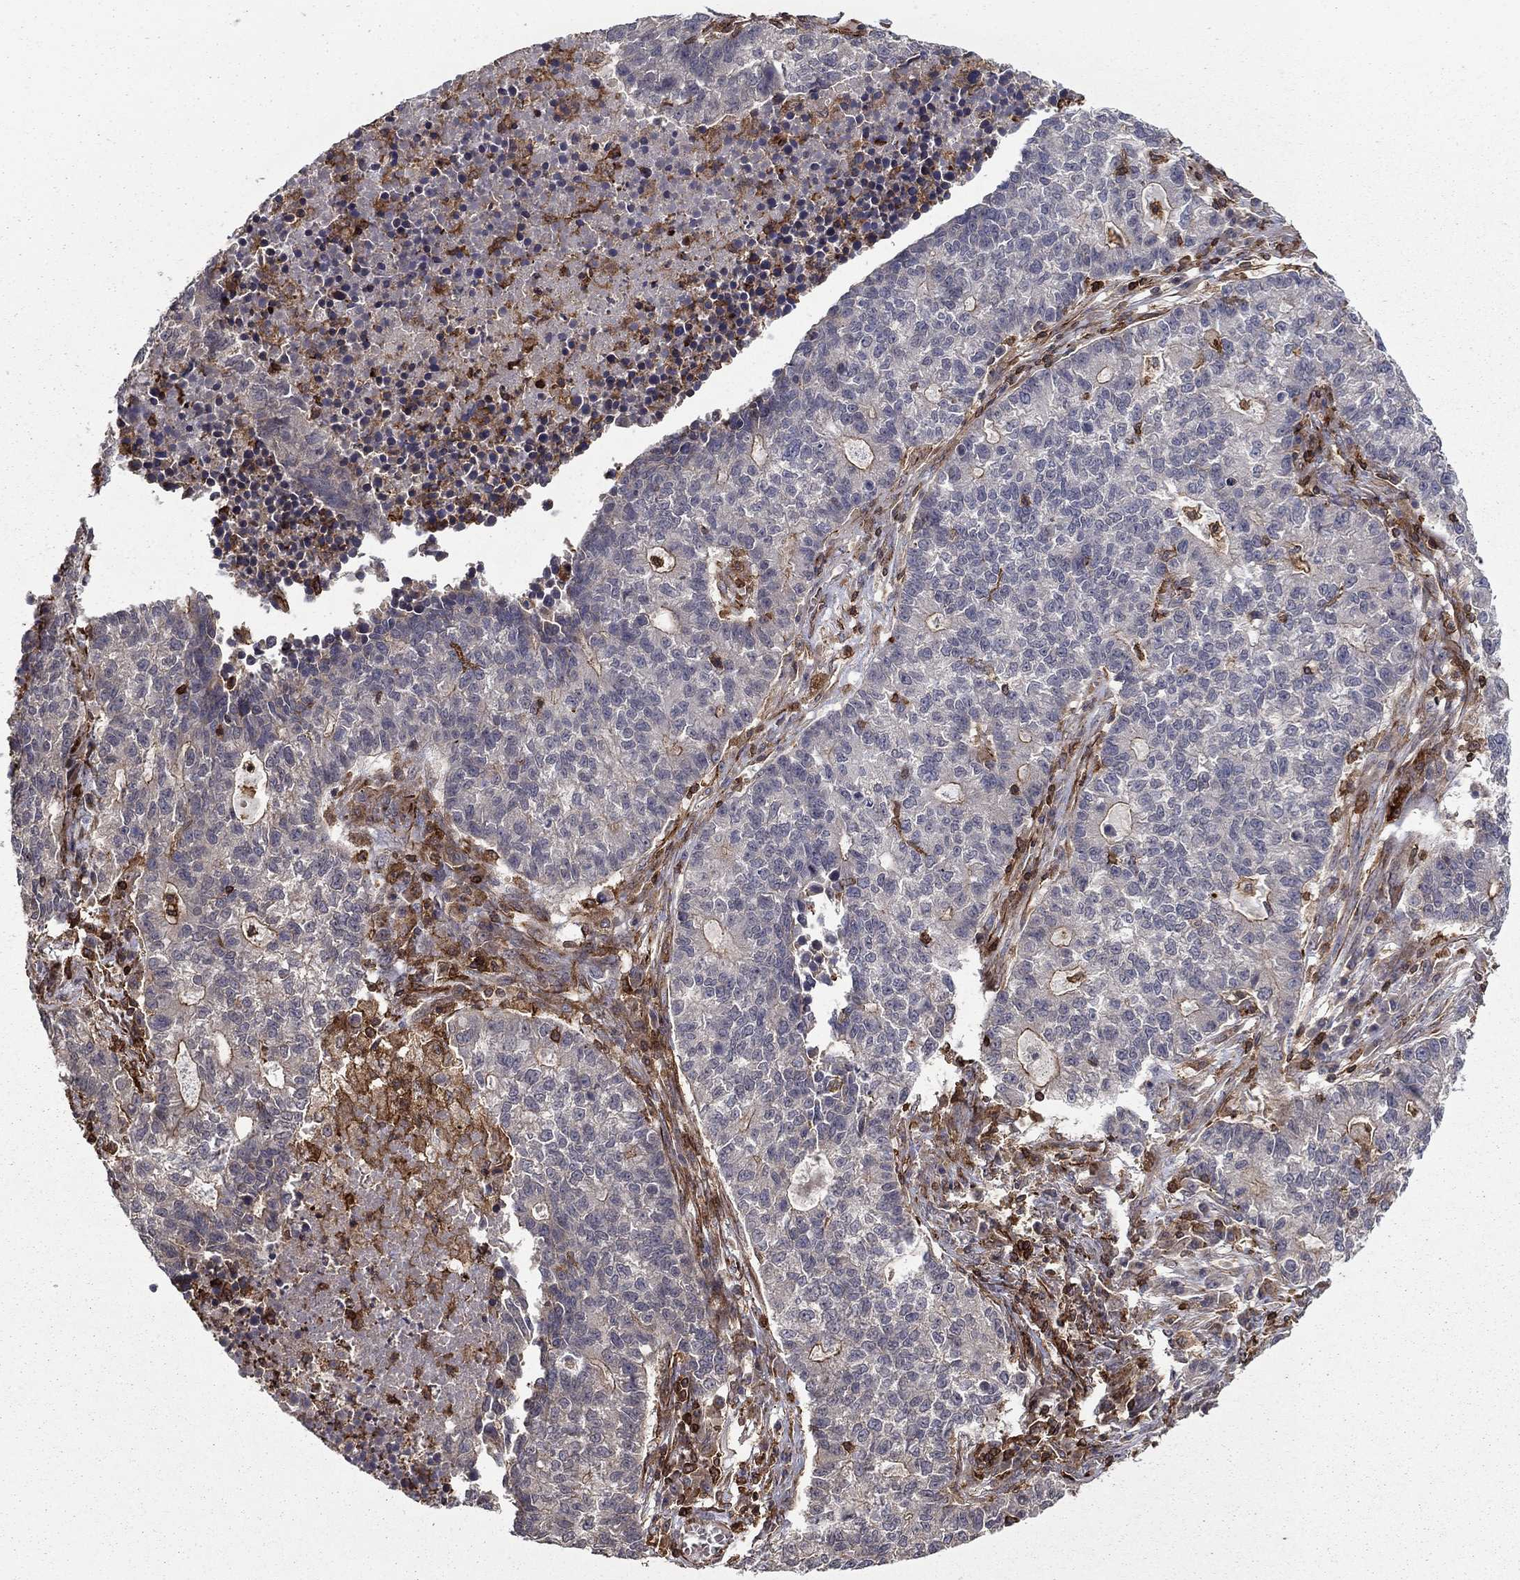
{"staining": {"intensity": "negative", "quantity": "none", "location": "none"}, "tissue": "lung cancer", "cell_type": "Tumor cells", "image_type": "cancer", "snomed": [{"axis": "morphology", "description": "Adenocarcinoma, NOS"}, {"axis": "topography", "description": "Lung"}], "caption": "Lung cancer (adenocarcinoma) was stained to show a protein in brown. There is no significant staining in tumor cells.", "gene": "ADM", "patient": {"sex": "male", "age": 57}}